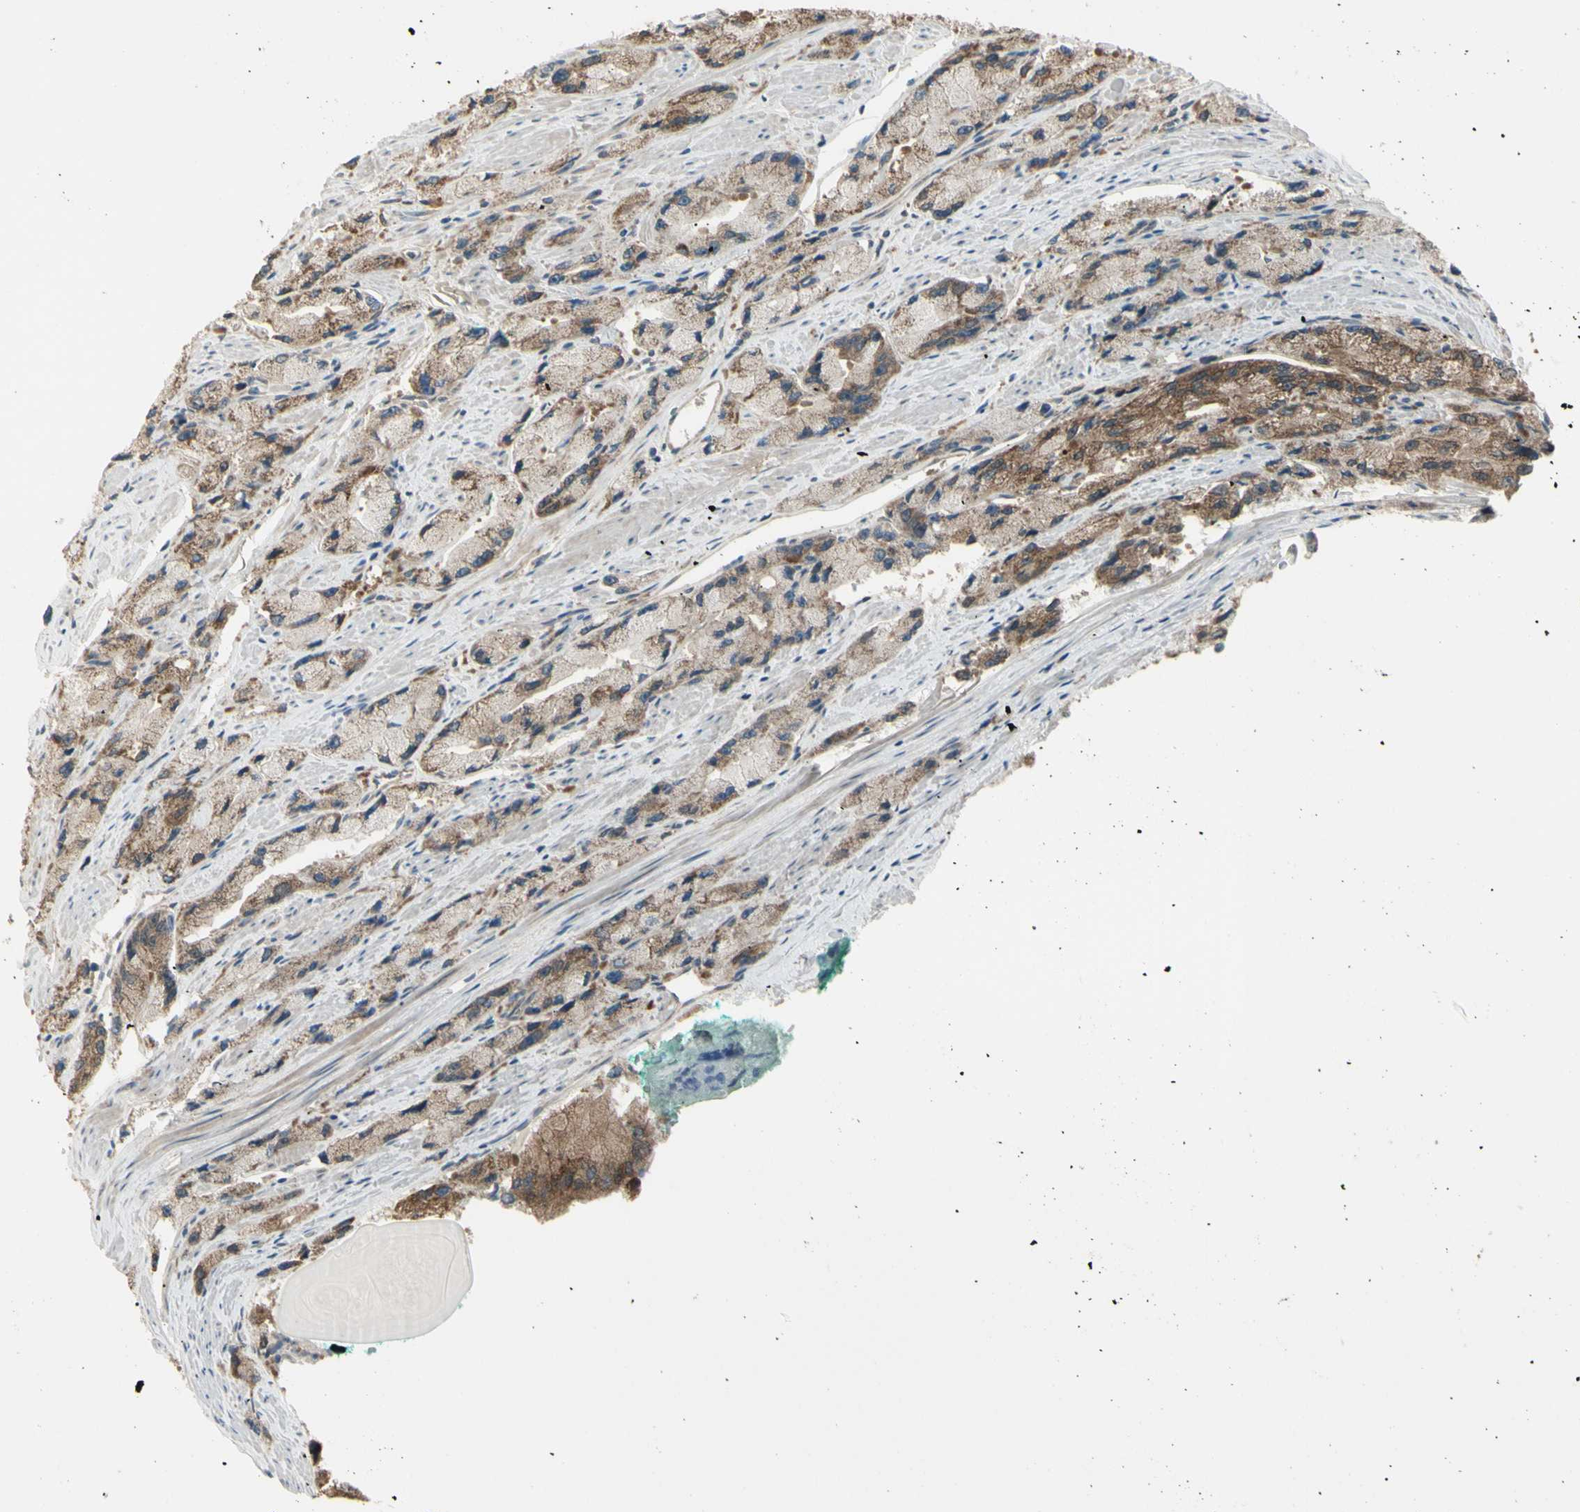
{"staining": {"intensity": "moderate", "quantity": "25%-75%", "location": "cytoplasmic/membranous"}, "tissue": "prostate cancer", "cell_type": "Tumor cells", "image_type": "cancer", "snomed": [{"axis": "morphology", "description": "Adenocarcinoma, High grade"}, {"axis": "topography", "description": "Prostate"}], "caption": "Moderate cytoplasmic/membranous staining is present in about 25%-75% of tumor cells in prostate cancer. (brown staining indicates protein expression, while blue staining denotes nuclei).", "gene": "NAXD", "patient": {"sex": "male", "age": 58}}